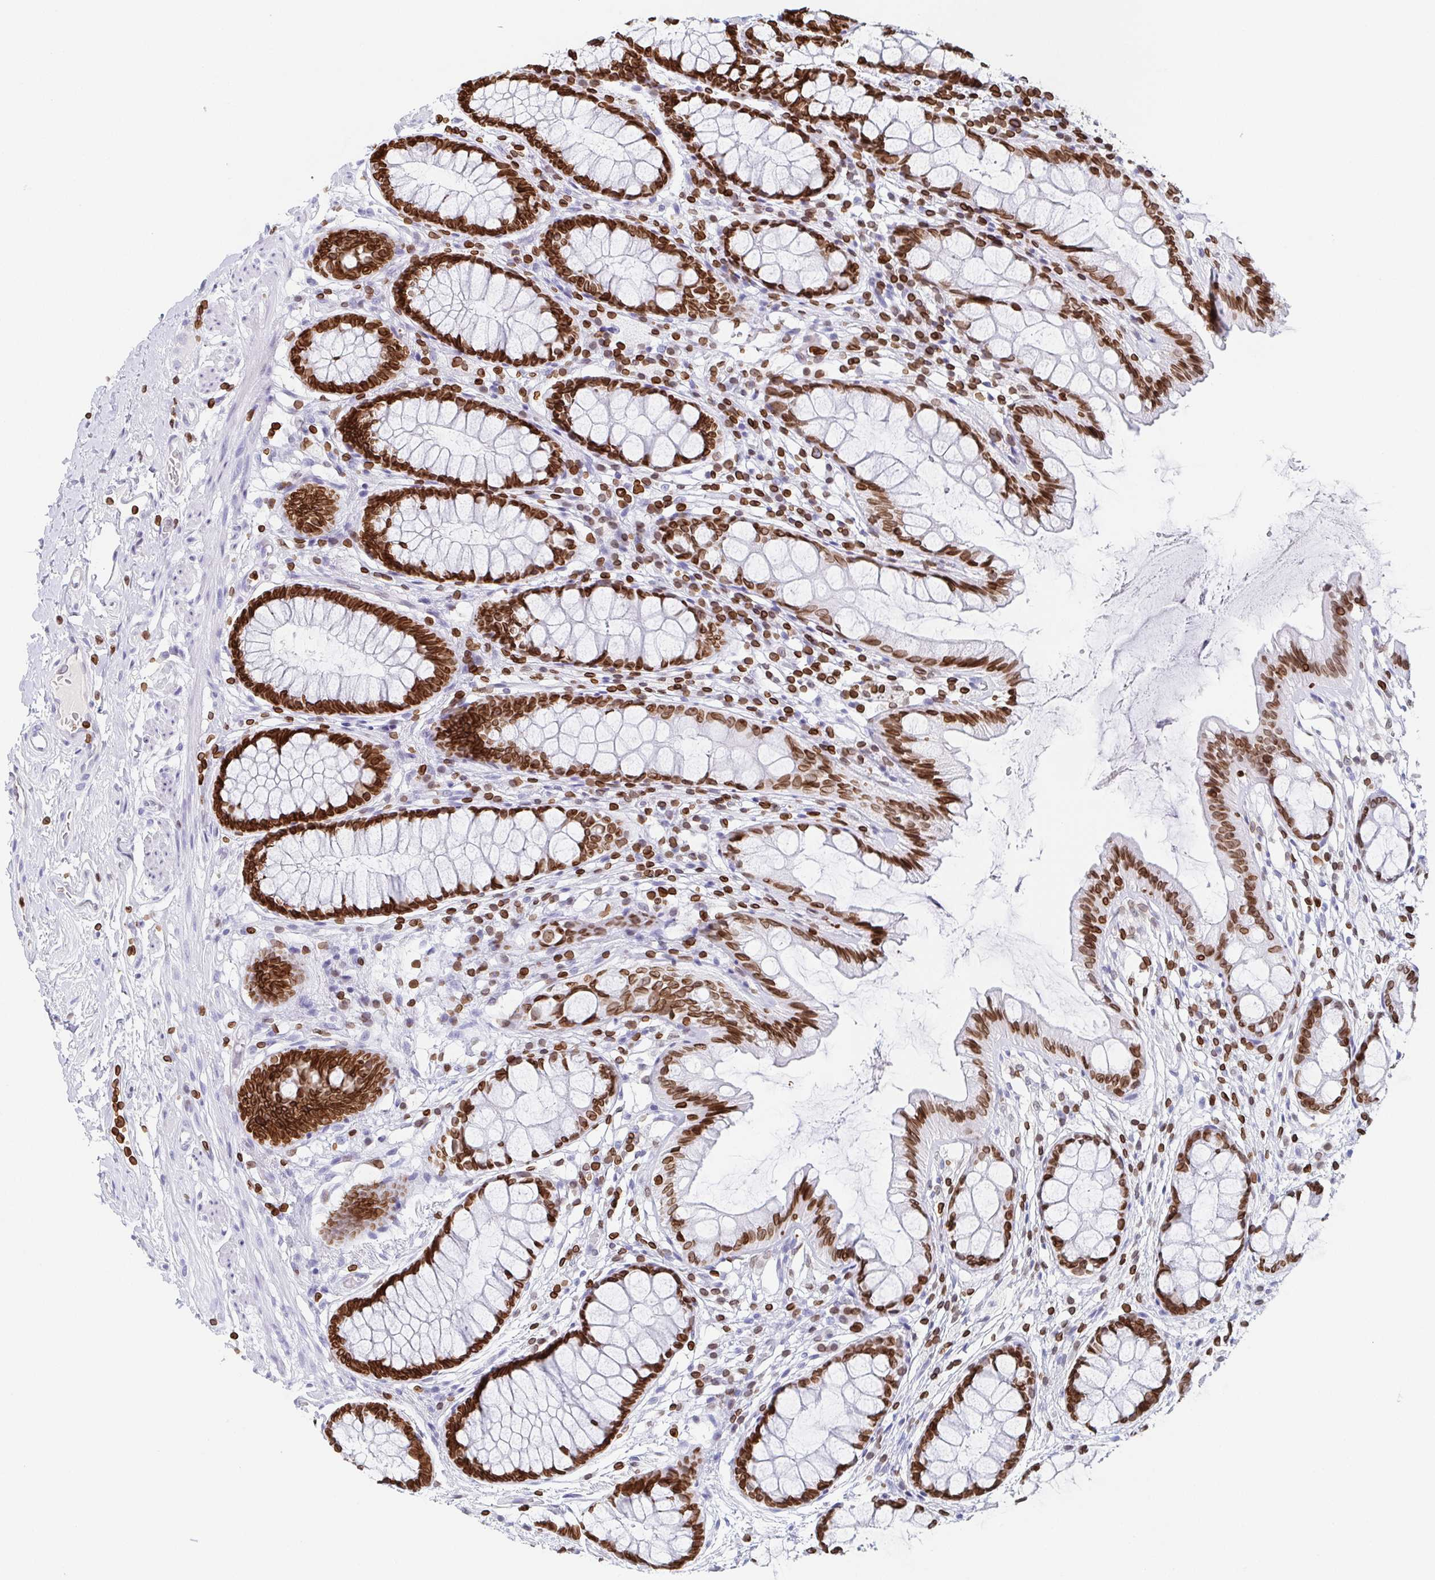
{"staining": {"intensity": "strong", "quantity": ">75%", "location": "cytoplasmic/membranous,nuclear"}, "tissue": "rectum", "cell_type": "Glandular cells", "image_type": "normal", "snomed": [{"axis": "morphology", "description": "Normal tissue, NOS"}, {"axis": "topography", "description": "Rectum"}], "caption": "DAB immunohistochemical staining of benign rectum displays strong cytoplasmic/membranous,nuclear protein positivity in approximately >75% of glandular cells. Using DAB (brown) and hematoxylin (blue) stains, captured at high magnification using brightfield microscopy.", "gene": "BTBD7", "patient": {"sex": "female", "age": 62}}